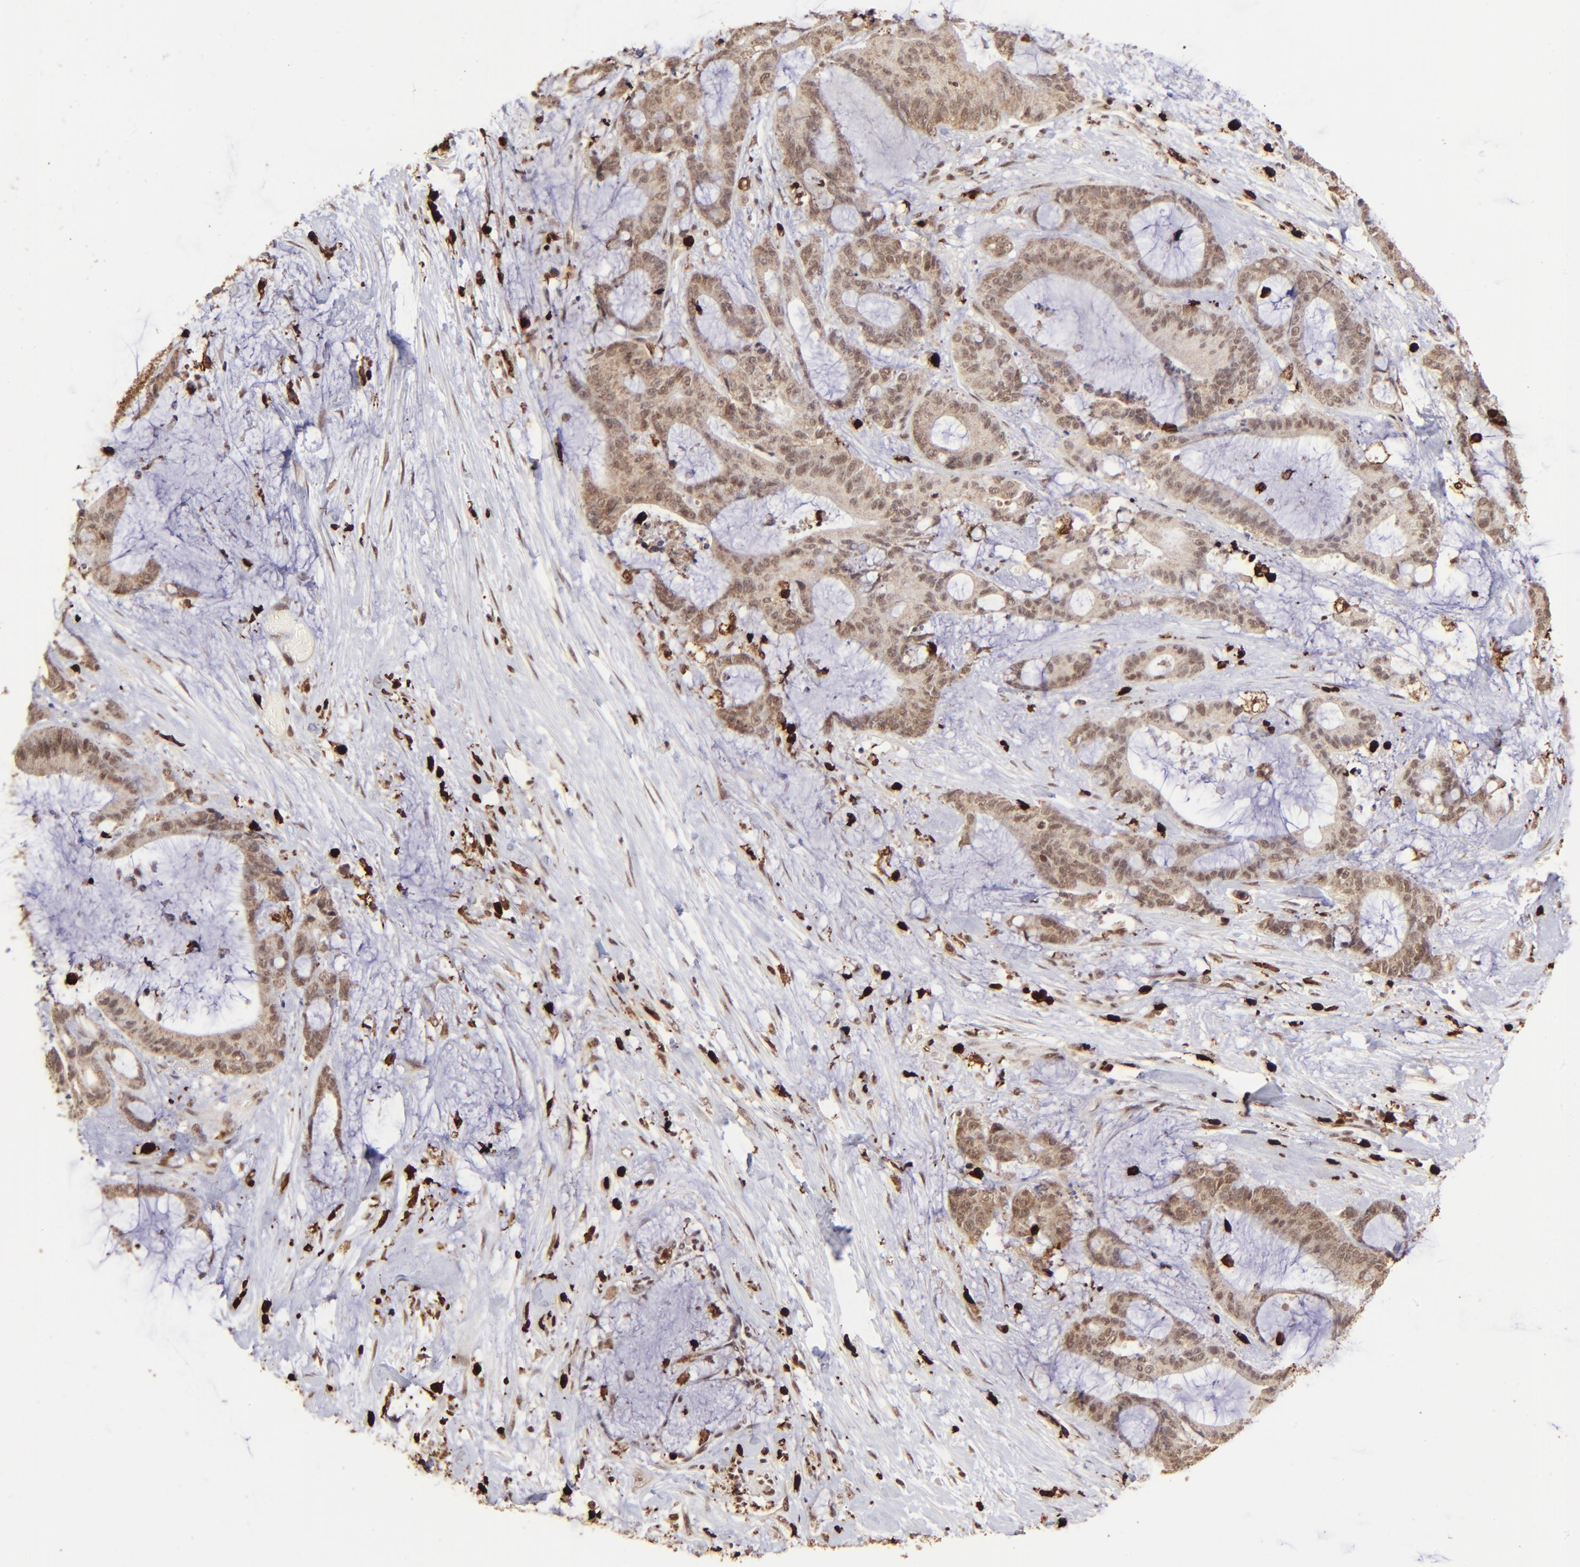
{"staining": {"intensity": "moderate", "quantity": ">75%", "location": "cytoplasmic/membranous,nuclear"}, "tissue": "liver cancer", "cell_type": "Tumor cells", "image_type": "cancer", "snomed": [{"axis": "morphology", "description": "Cholangiocarcinoma"}, {"axis": "topography", "description": "Liver"}], "caption": "Protein staining of liver cholangiocarcinoma tissue exhibits moderate cytoplasmic/membranous and nuclear staining in about >75% of tumor cells.", "gene": "ZFX", "patient": {"sex": "female", "age": 73}}